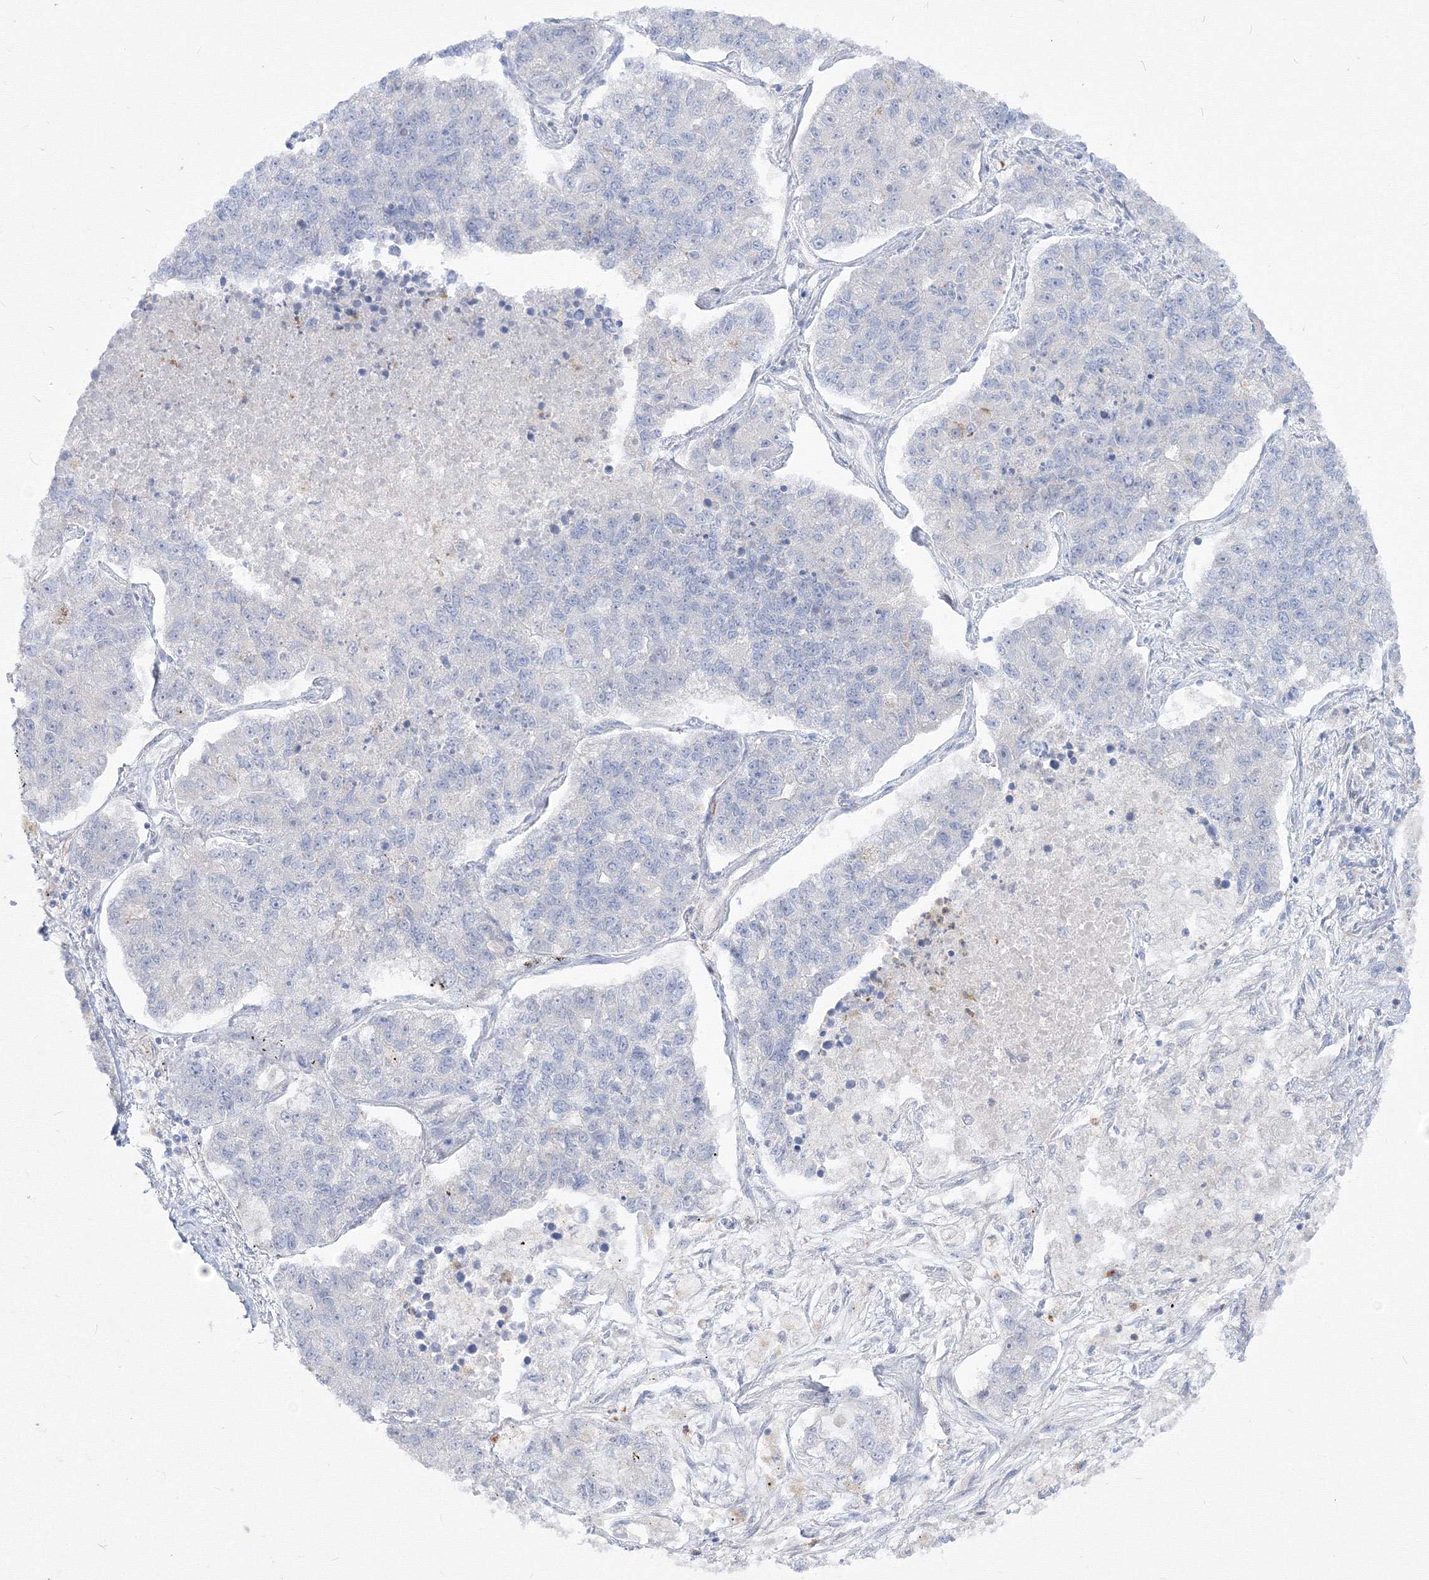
{"staining": {"intensity": "negative", "quantity": "none", "location": "none"}, "tissue": "lung cancer", "cell_type": "Tumor cells", "image_type": "cancer", "snomed": [{"axis": "morphology", "description": "Adenocarcinoma, NOS"}, {"axis": "topography", "description": "Lung"}], "caption": "DAB (3,3'-diaminobenzidine) immunohistochemical staining of lung adenocarcinoma reveals no significant expression in tumor cells.", "gene": "FBXL8", "patient": {"sex": "male", "age": 49}}